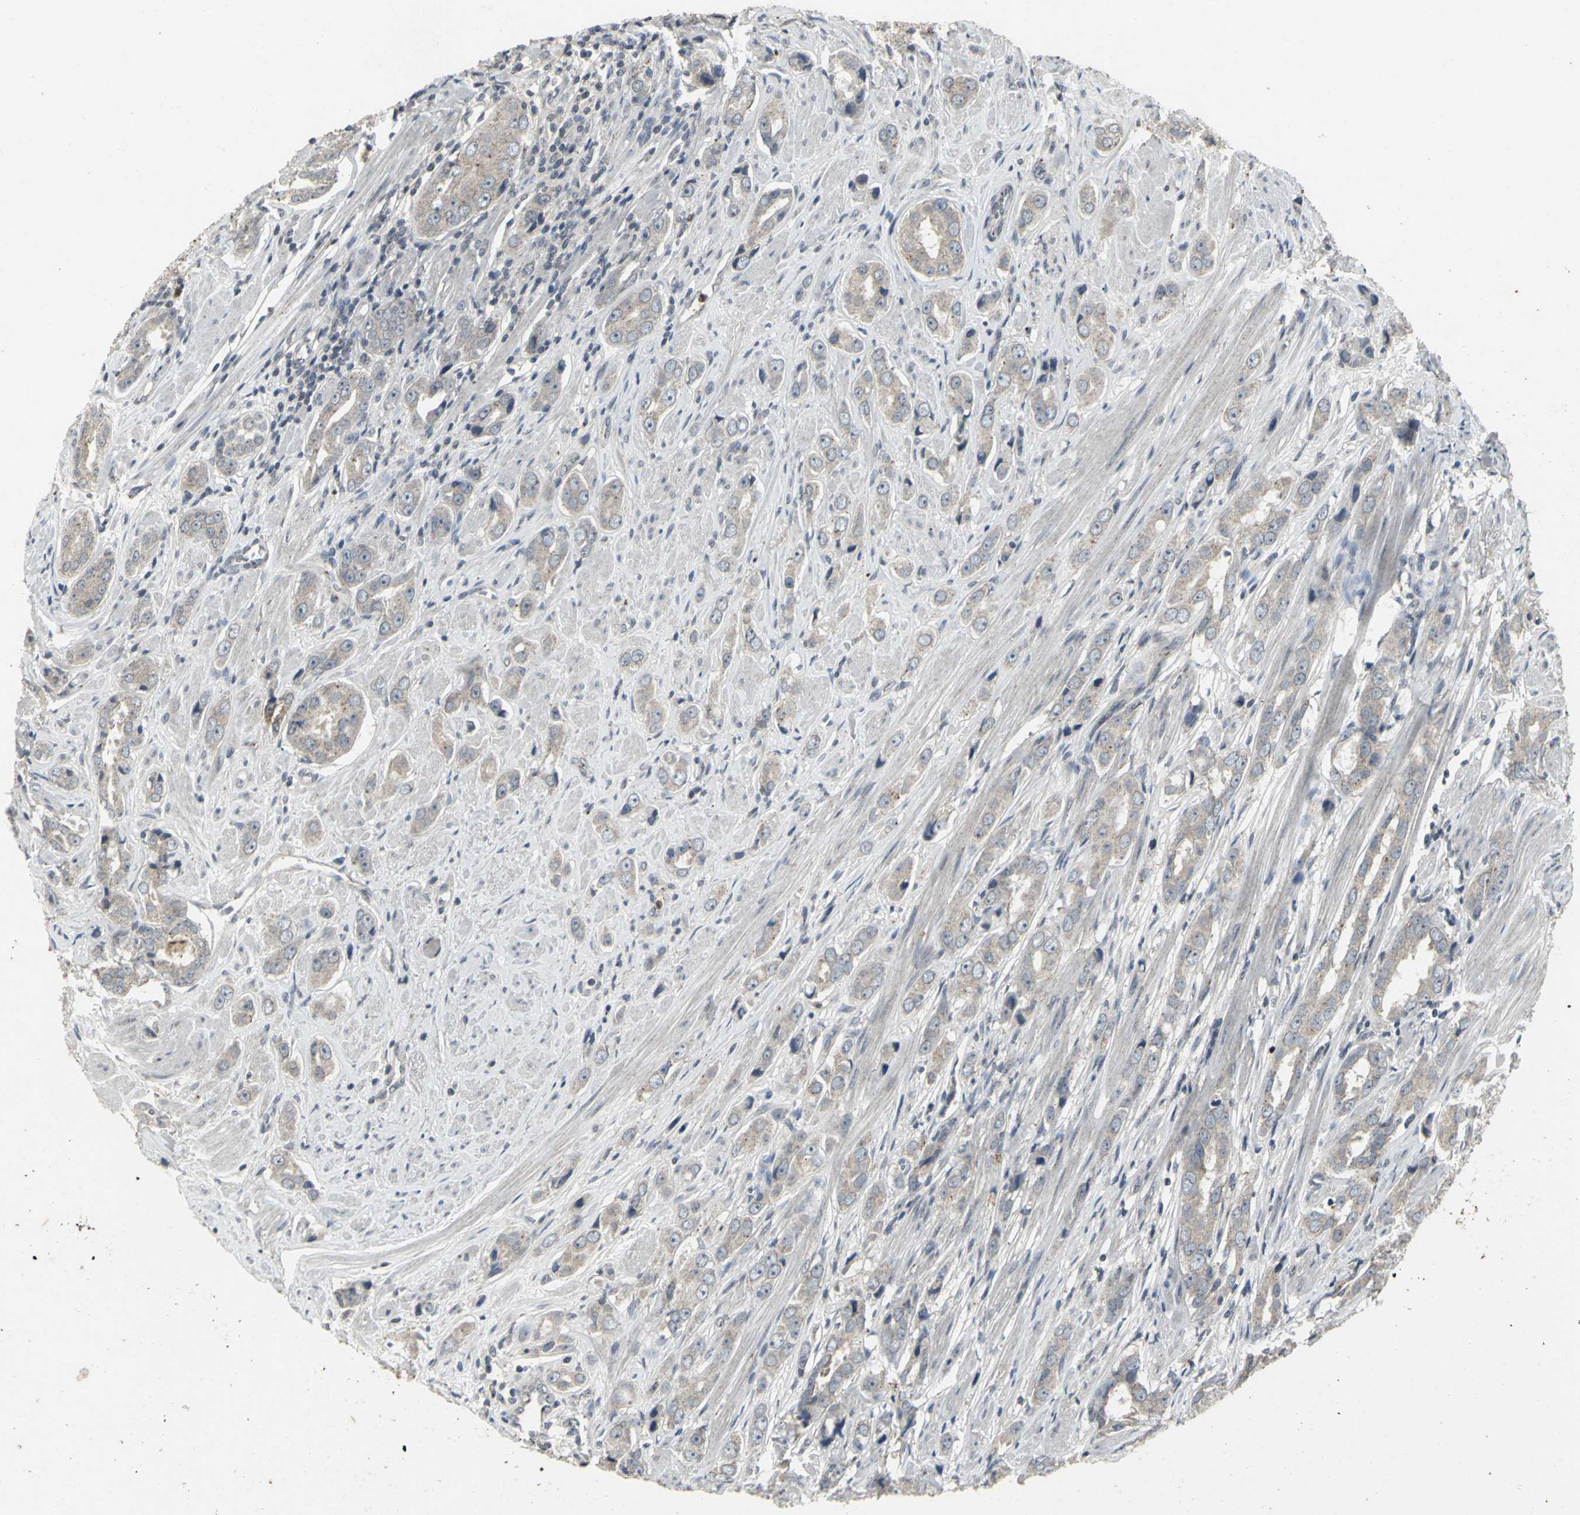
{"staining": {"intensity": "weak", "quantity": ">75%", "location": "cytoplasmic/membranous"}, "tissue": "prostate cancer", "cell_type": "Tumor cells", "image_type": "cancer", "snomed": [{"axis": "morphology", "description": "Adenocarcinoma, Medium grade"}, {"axis": "topography", "description": "Prostate"}], "caption": "An immunohistochemistry image of tumor tissue is shown. Protein staining in brown labels weak cytoplasmic/membranous positivity in medium-grade adenocarcinoma (prostate) within tumor cells.", "gene": "BMP4", "patient": {"sex": "male", "age": 53}}